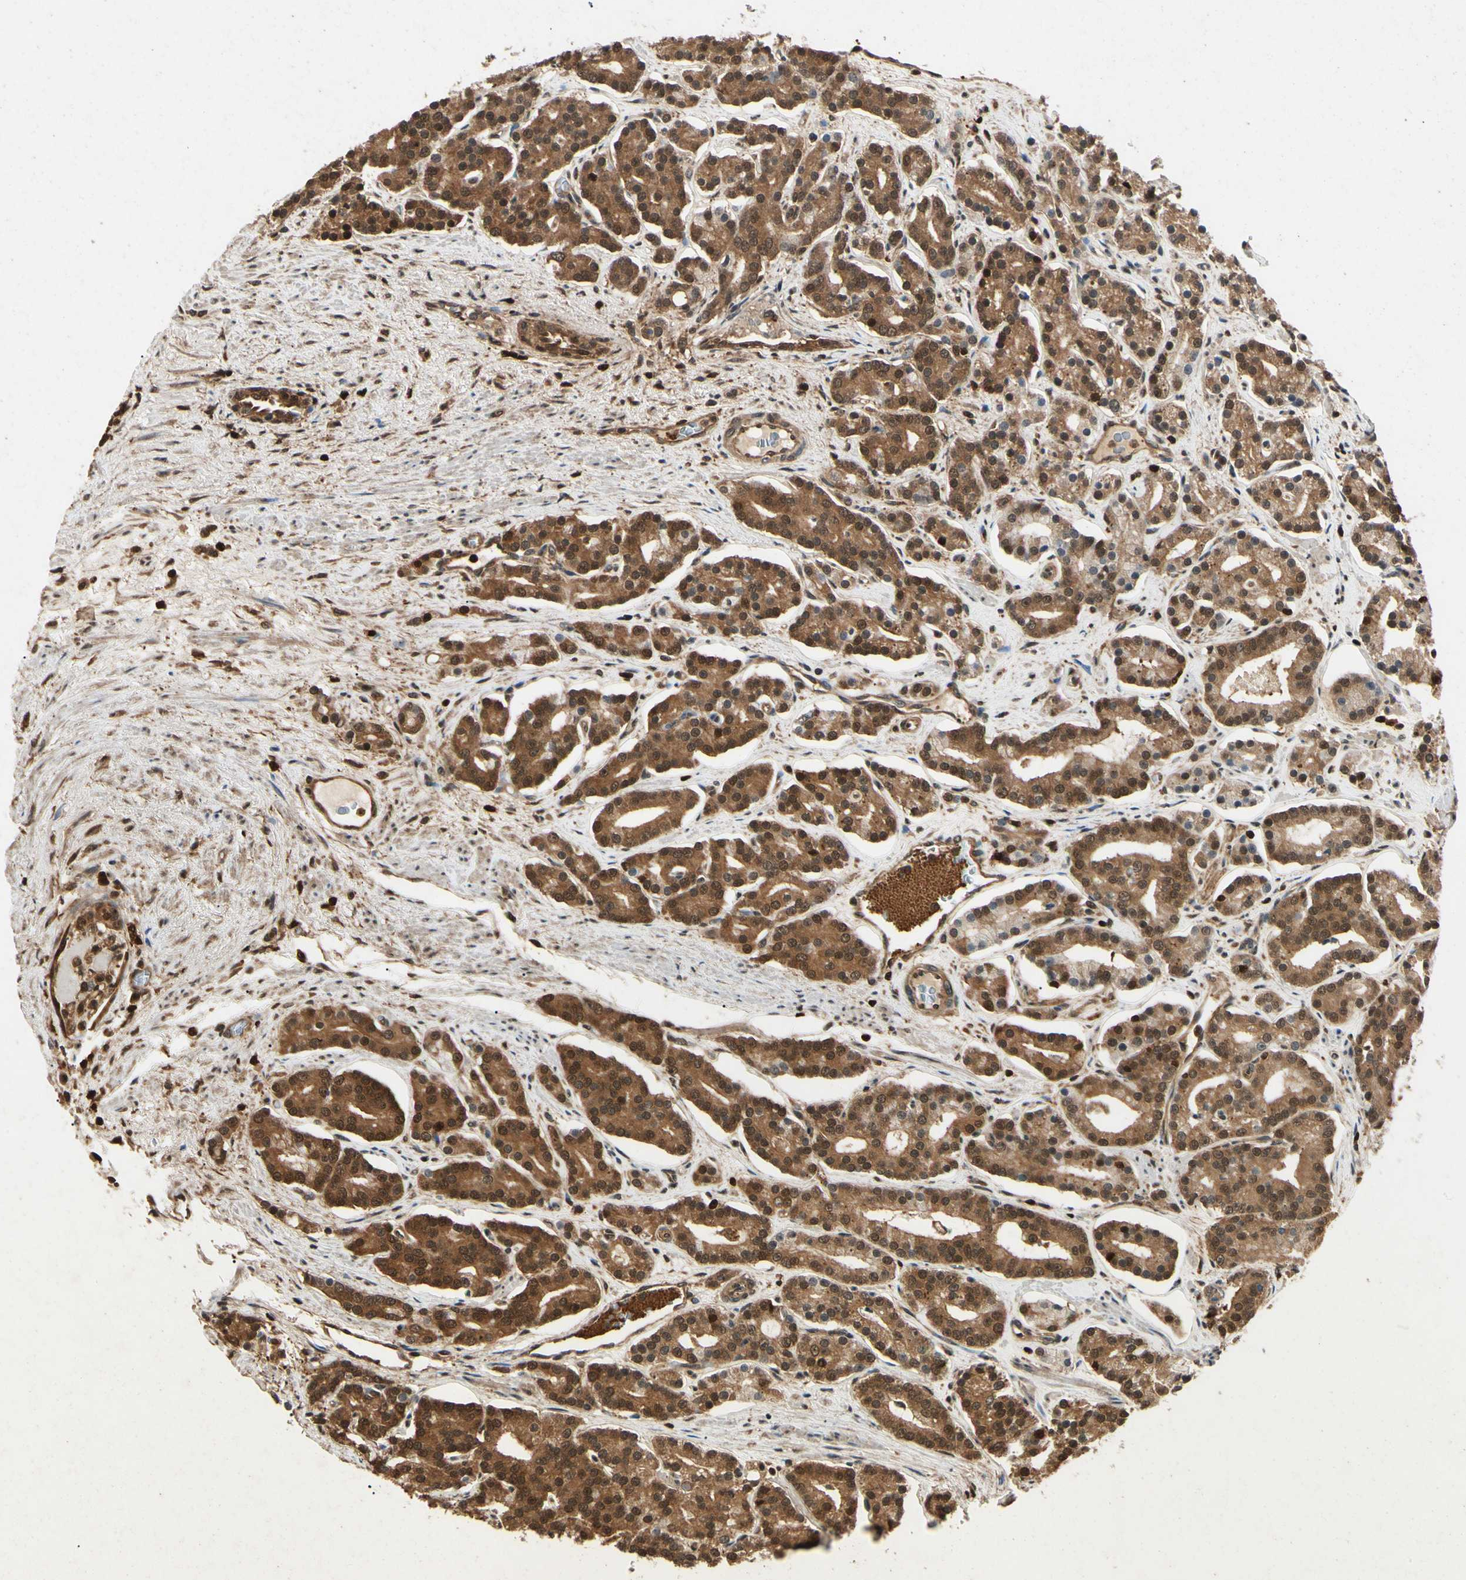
{"staining": {"intensity": "moderate", "quantity": ">75%", "location": "cytoplasmic/membranous,nuclear"}, "tissue": "prostate cancer", "cell_type": "Tumor cells", "image_type": "cancer", "snomed": [{"axis": "morphology", "description": "Adenocarcinoma, Low grade"}, {"axis": "topography", "description": "Prostate"}], "caption": "IHC histopathology image of neoplastic tissue: human prostate cancer stained using immunohistochemistry exhibits medium levels of moderate protein expression localized specifically in the cytoplasmic/membranous and nuclear of tumor cells, appearing as a cytoplasmic/membranous and nuclear brown color.", "gene": "YWHAQ", "patient": {"sex": "male", "age": 63}}